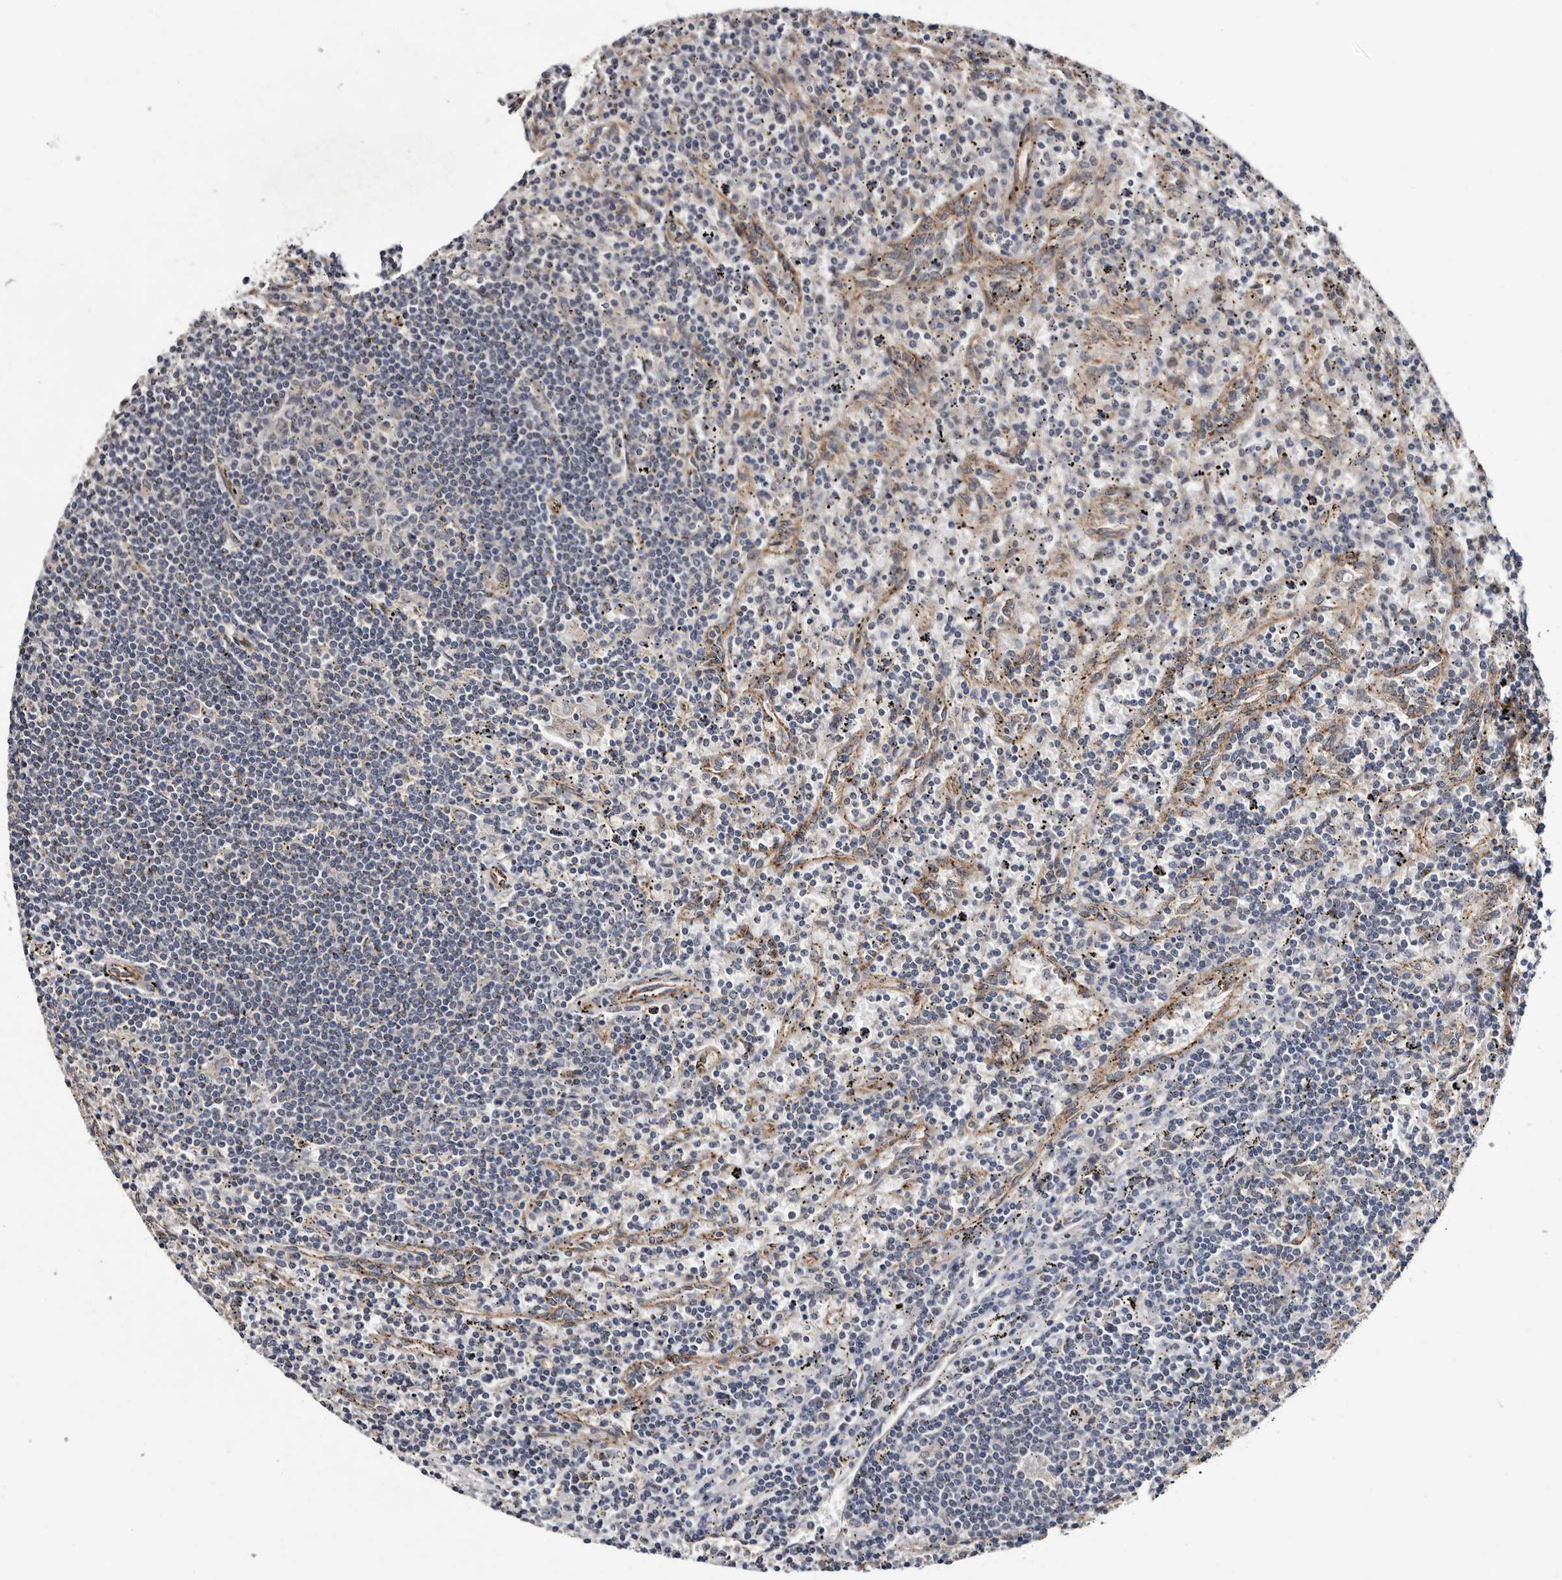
{"staining": {"intensity": "negative", "quantity": "none", "location": "none"}, "tissue": "lymphoma", "cell_type": "Tumor cells", "image_type": "cancer", "snomed": [{"axis": "morphology", "description": "Malignant lymphoma, non-Hodgkin's type, Low grade"}, {"axis": "topography", "description": "Spleen"}], "caption": "This image is of lymphoma stained with immunohistochemistry to label a protein in brown with the nuclei are counter-stained blue. There is no positivity in tumor cells.", "gene": "ARMCX2", "patient": {"sex": "male", "age": 76}}